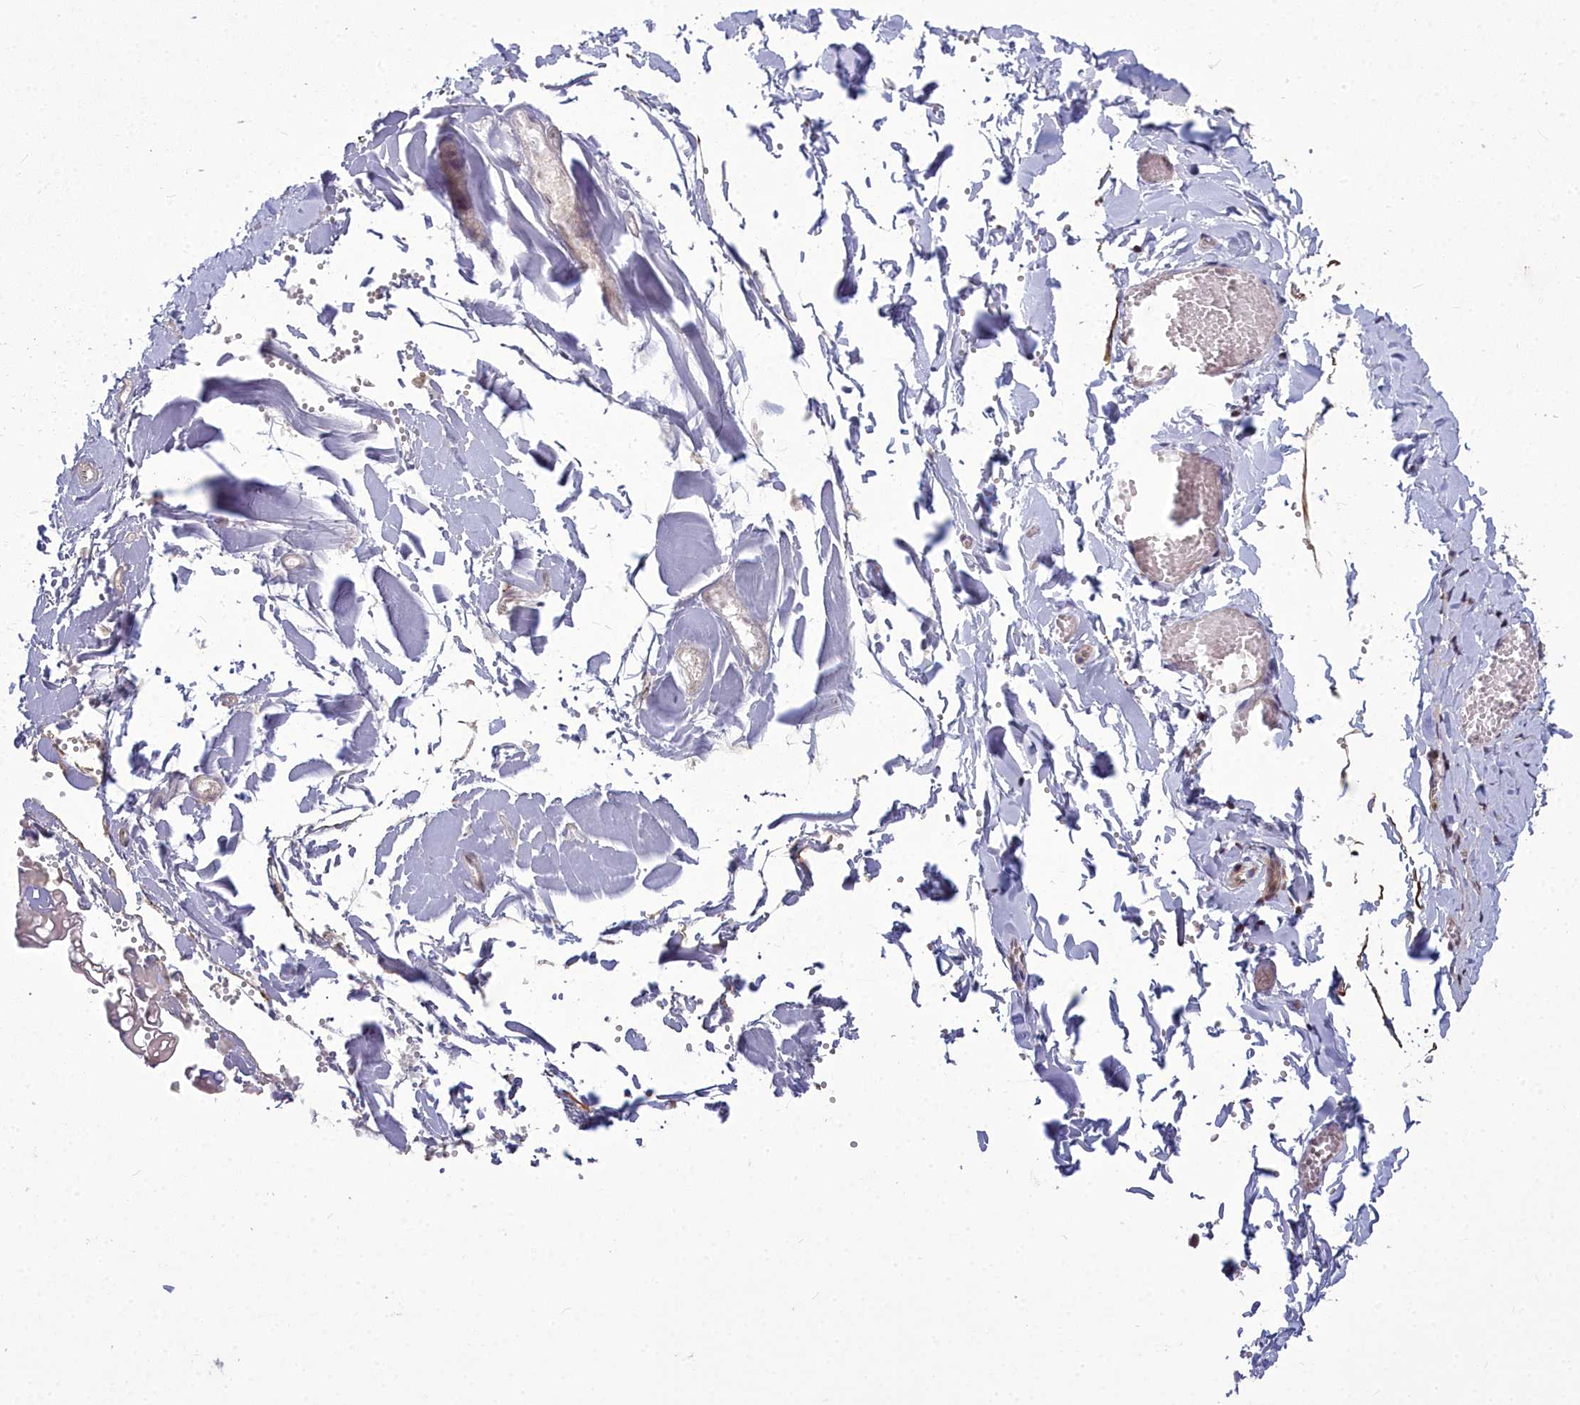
{"staining": {"intensity": "moderate", "quantity": ">75%", "location": "nuclear"}, "tissue": "adipose tissue", "cell_type": "Adipocytes", "image_type": "normal", "snomed": [{"axis": "morphology", "description": "Normal tissue, NOS"}, {"axis": "topography", "description": "Gallbladder"}, {"axis": "topography", "description": "Peripheral nerve tissue"}], "caption": "A brown stain labels moderate nuclear positivity of a protein in adipocytes of unremarkable adipose tissue. The staining was performed using DAB (3,3'-diaminobenzidine), with brown indicating positive protein expression. Nuclei are stained blue with hematoxylin.", "gene": "GMEB1", "patient": {"sex": "male", "age": 38}}